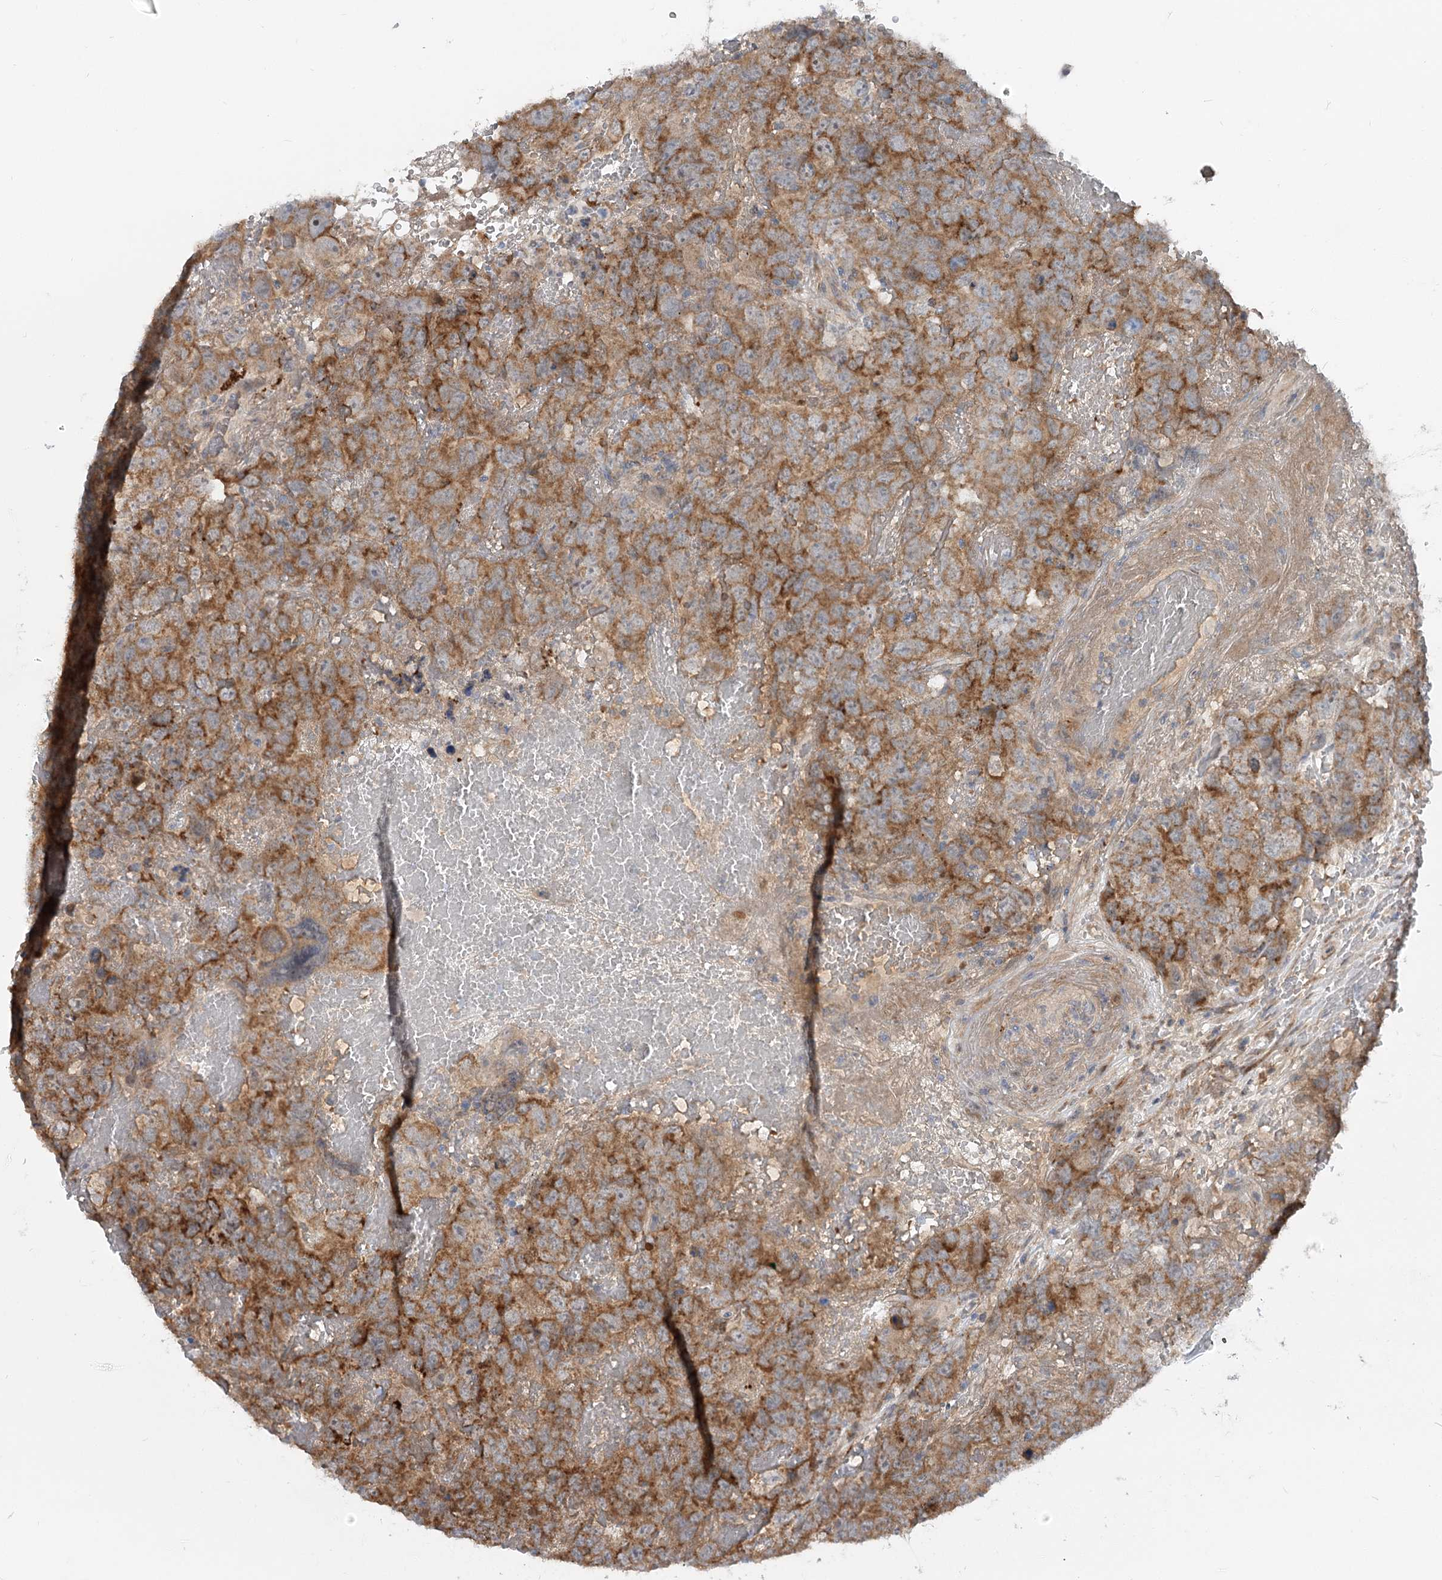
{"staining": {"intensity": "strong", "quantity": ">75%", "location": "cytoplasmic/membranous"}, "tissue": "testis cancer", "cell_type": "Tumor cells", "image_type": "cancer", "snomed": [{"axis": "morphology", "description": "Carcinoma, Embryonal, NOS"}, {"axis": "topography", "description": "Testis"}], "caption": "Immunohistochemical staining of human testis embryonal carcinoma demonstrates high levels of strong cytoplasmic/membranous protein expression in approximately >75% of tumor cells.", "gene": "FGF19", "patient": {"sex": "male", "age": 45}}